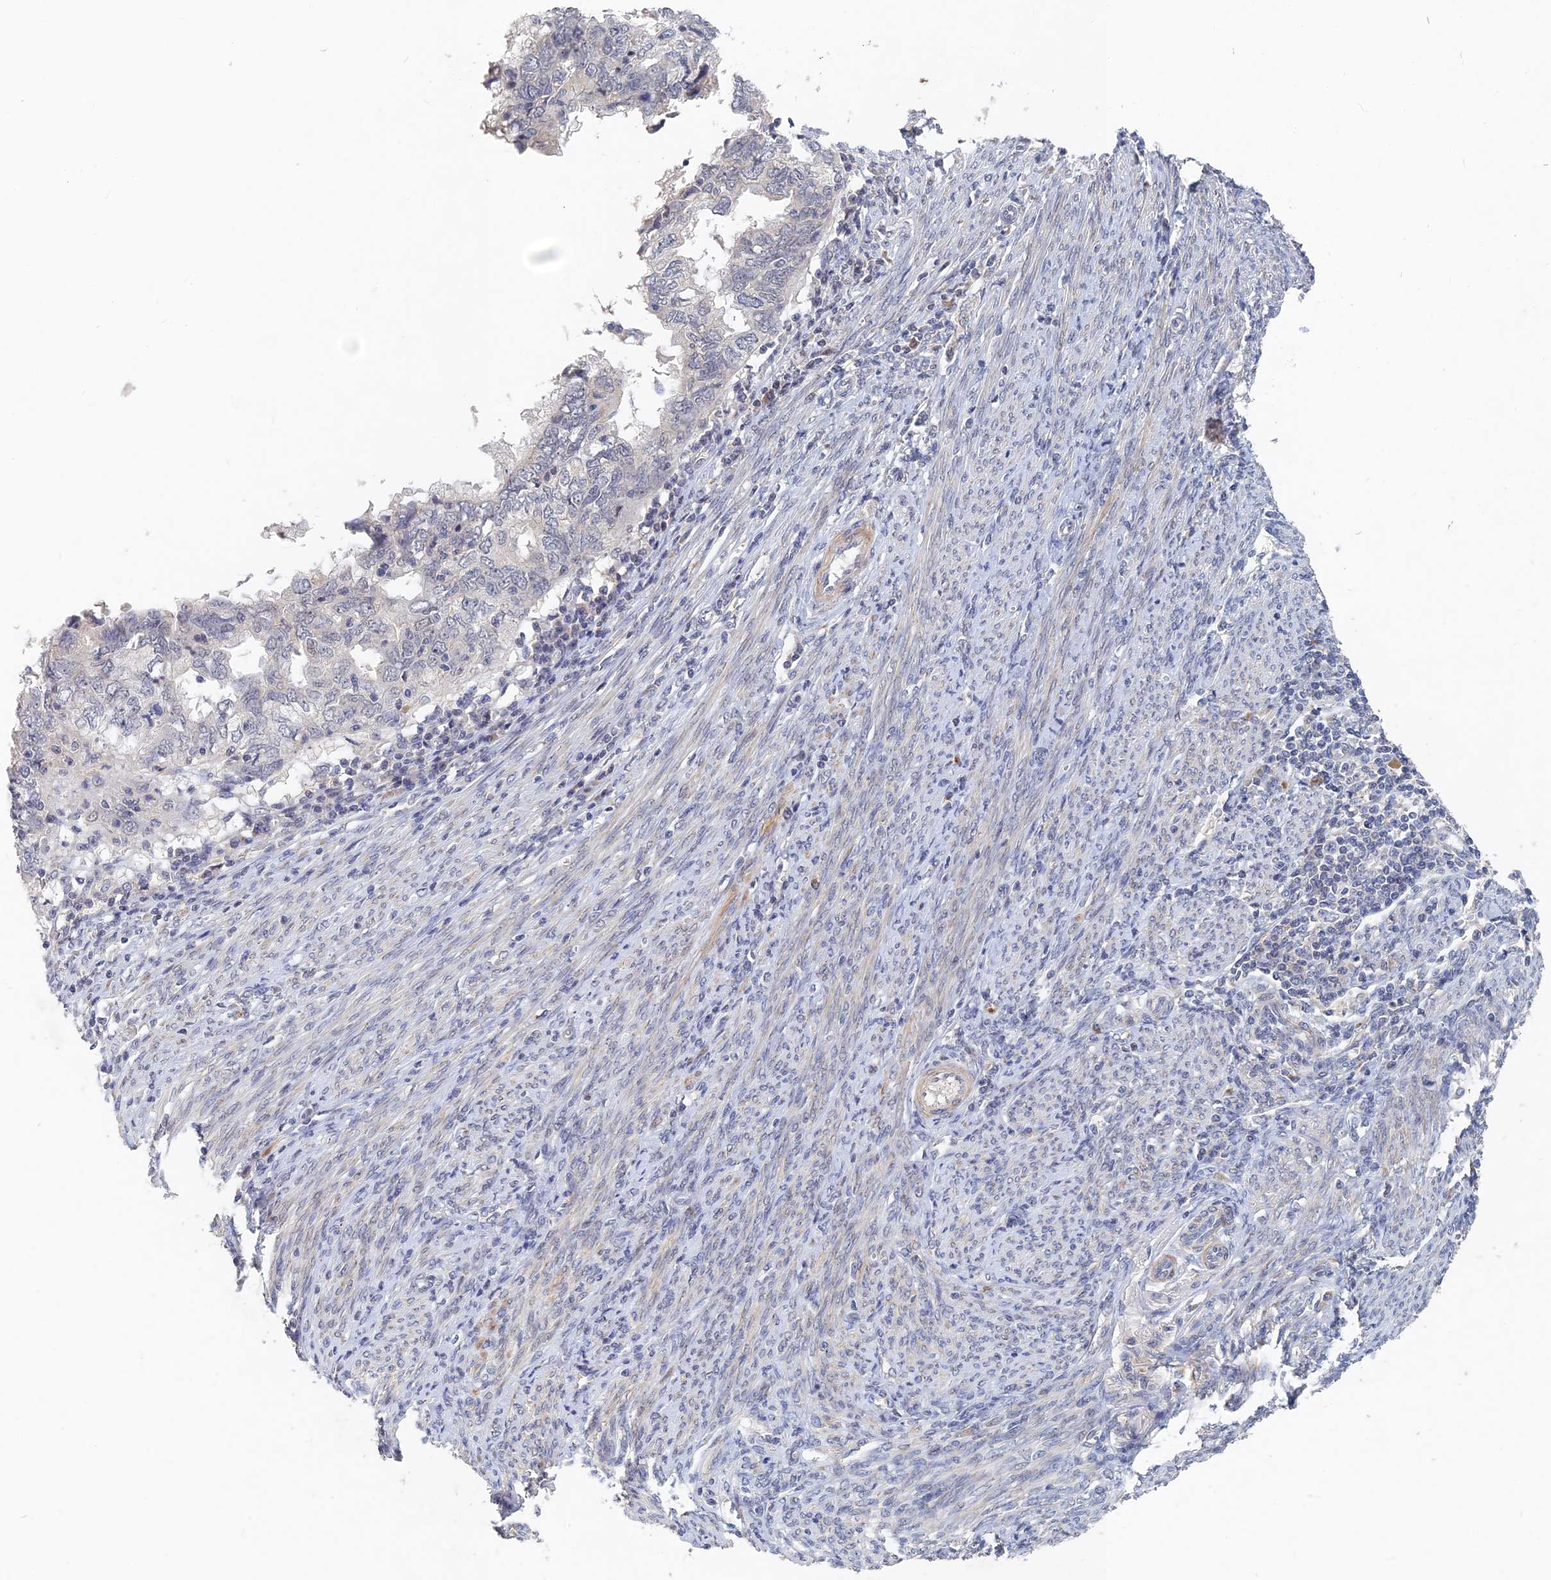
{"staining": {"intensity": "negative", "quantity": "none", "location": "none"}, "tissue": "endometrial cancer", "cell_type": "Tumor cells", "image_type": "cancer", "snomed": [{"axis": "morphology", "description": "Adenocarcinoma, NOS"}, {"axis": "topography", "description": "Uterus"}], "caption": "IHC photomicrograph of neoplastic tissue: adenocarcinoma (endometrial) stained with DAB exhibits no significant protein staining in tumor cells.", "gene": "GNA15", "patient": {"sex": "female", "age": 77}}